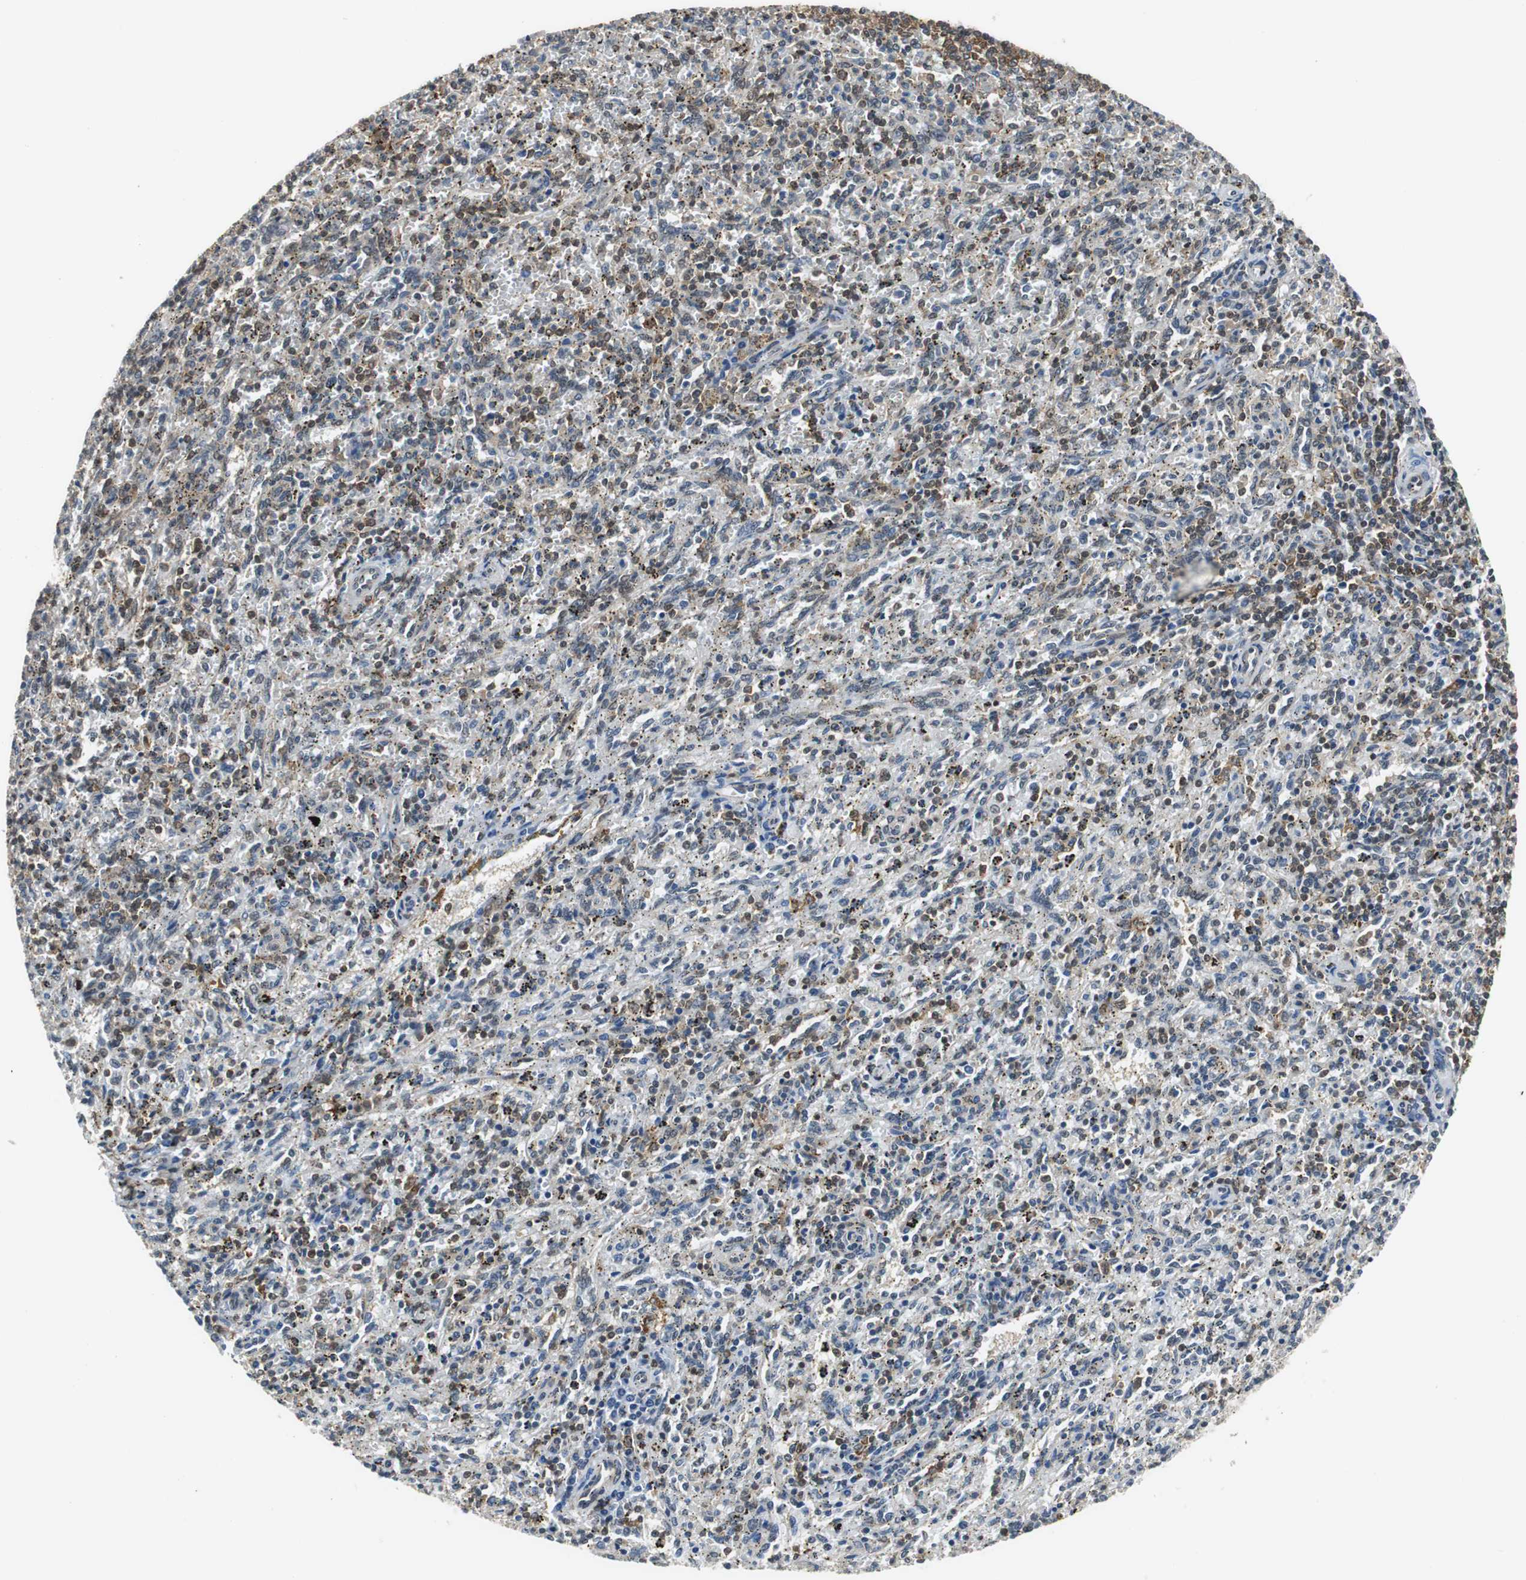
{"staining": {"intensity": "moderate", "quantity": "25%-75%", "location": "cytoplasmic/membranous,nuclear"}, "tissue": "spleen", "cell_type": "Cells in red pulp", "image_type": "normal", "snomed": [{"axis": "morphology", "description": "Normal tissue, NOS"}, {"axis": "topography", "description": "Spleen"}], "caption": "A brown stain labels moderate cytoplasmic/membranous,nuclear positivity of a protein in cells in red pulp of benign human spleen. The staining was performed using DAB to visualize the protein expression in brown, while the nuclei were stained in blue with hematoxylin (Magnification: 20x).", "gene": "ARPC3", "patient": {"sex": "female", "age": 10}}